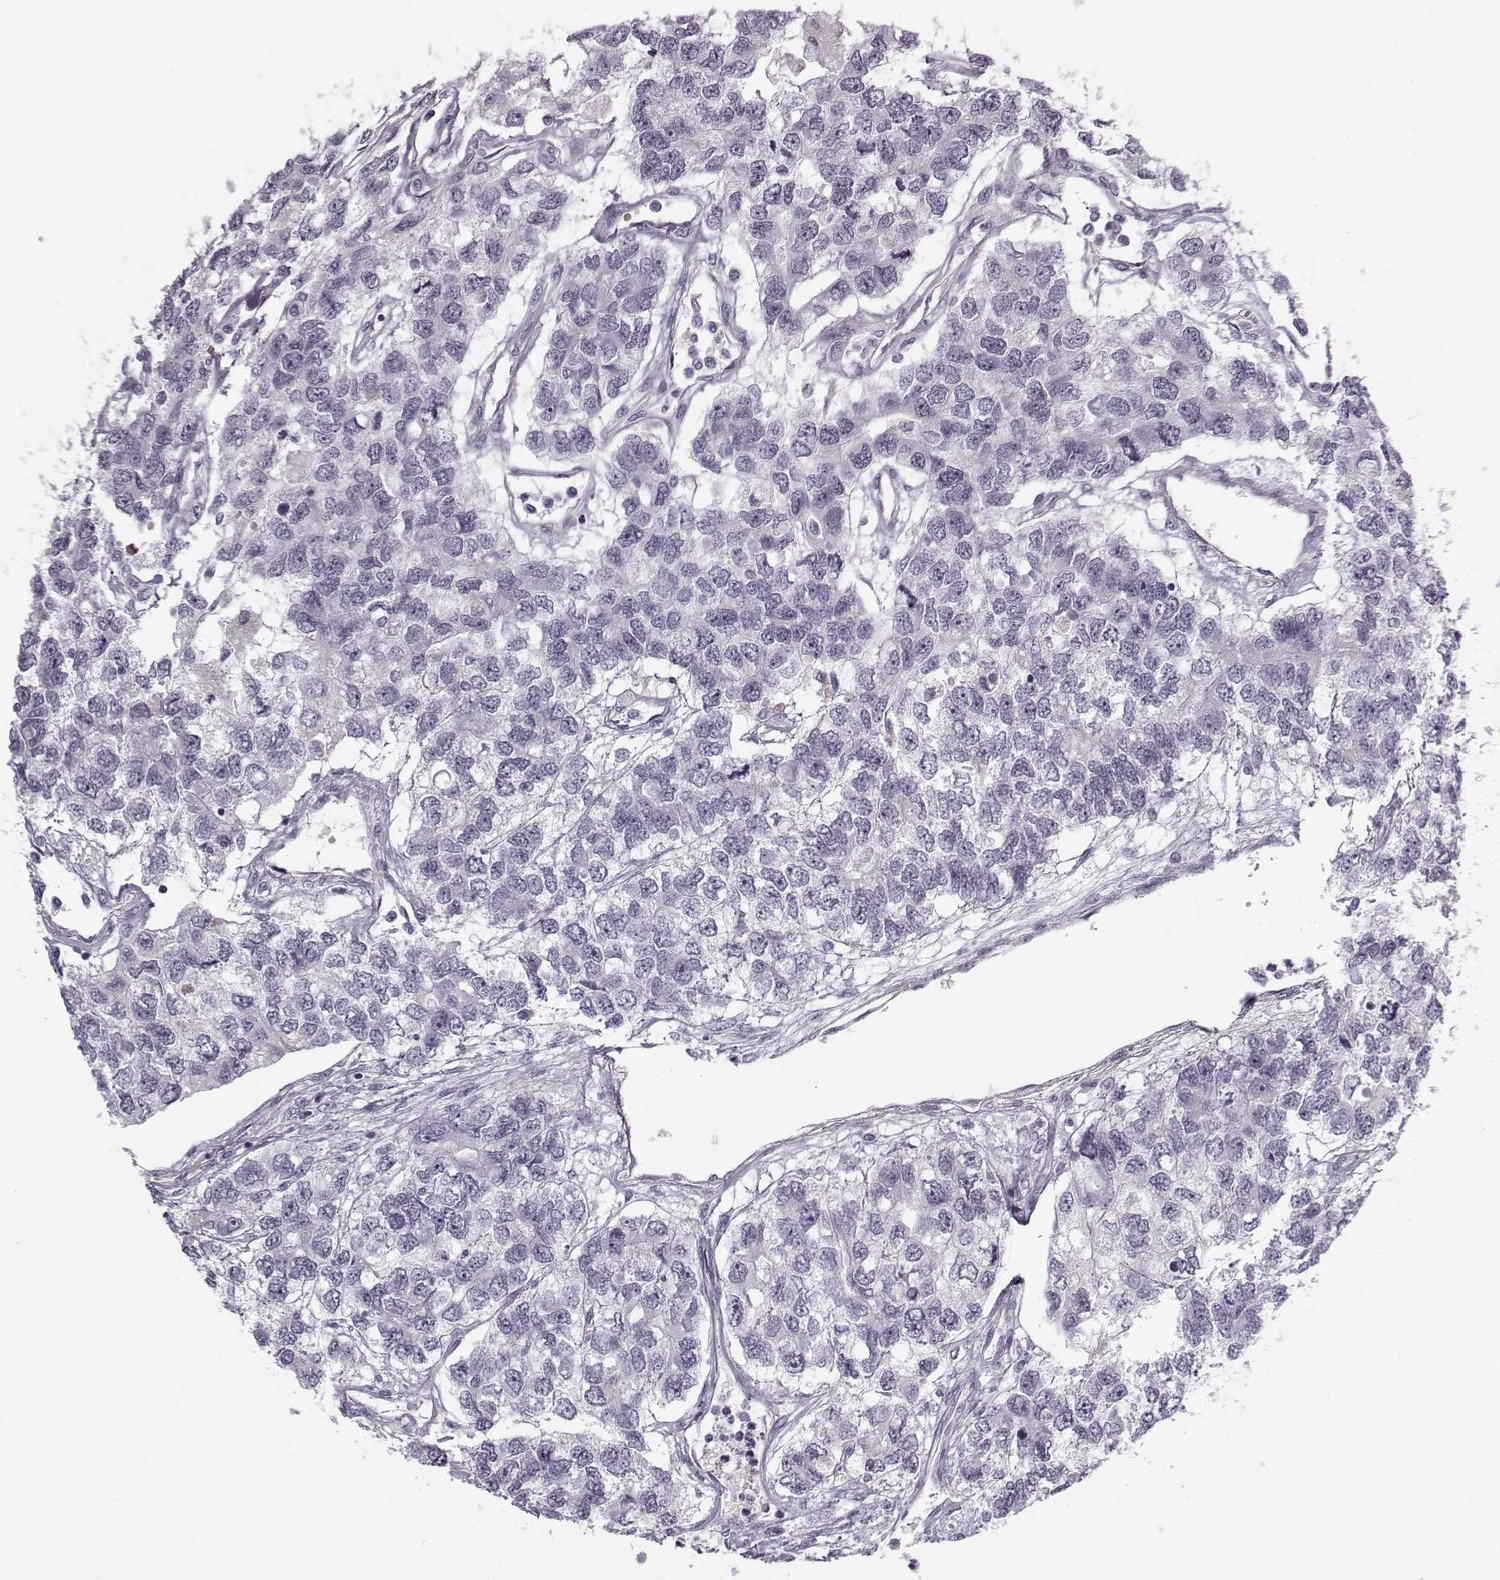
{"staining": {"intensity": "negative", "quantity": "none", "location": "none"}, "tissue": "testis cancer", "cell_type": "Tumor cells", "image_type": "cancer", "snomed": [{"axis": "morphology", "description": "Seminoma, NOS"}, {"axis": "topography", "description": "Testis"}], "caption": "IHC image of testis cancer stained for a protein (brown), which demonstrates no staining in tumor cells. The staining is performed using DAB brown chromogen with nuclei counter-stained in using hematoxylin.", "gene": "SNCA", "patient": {"sex": "male", "age": 52}}